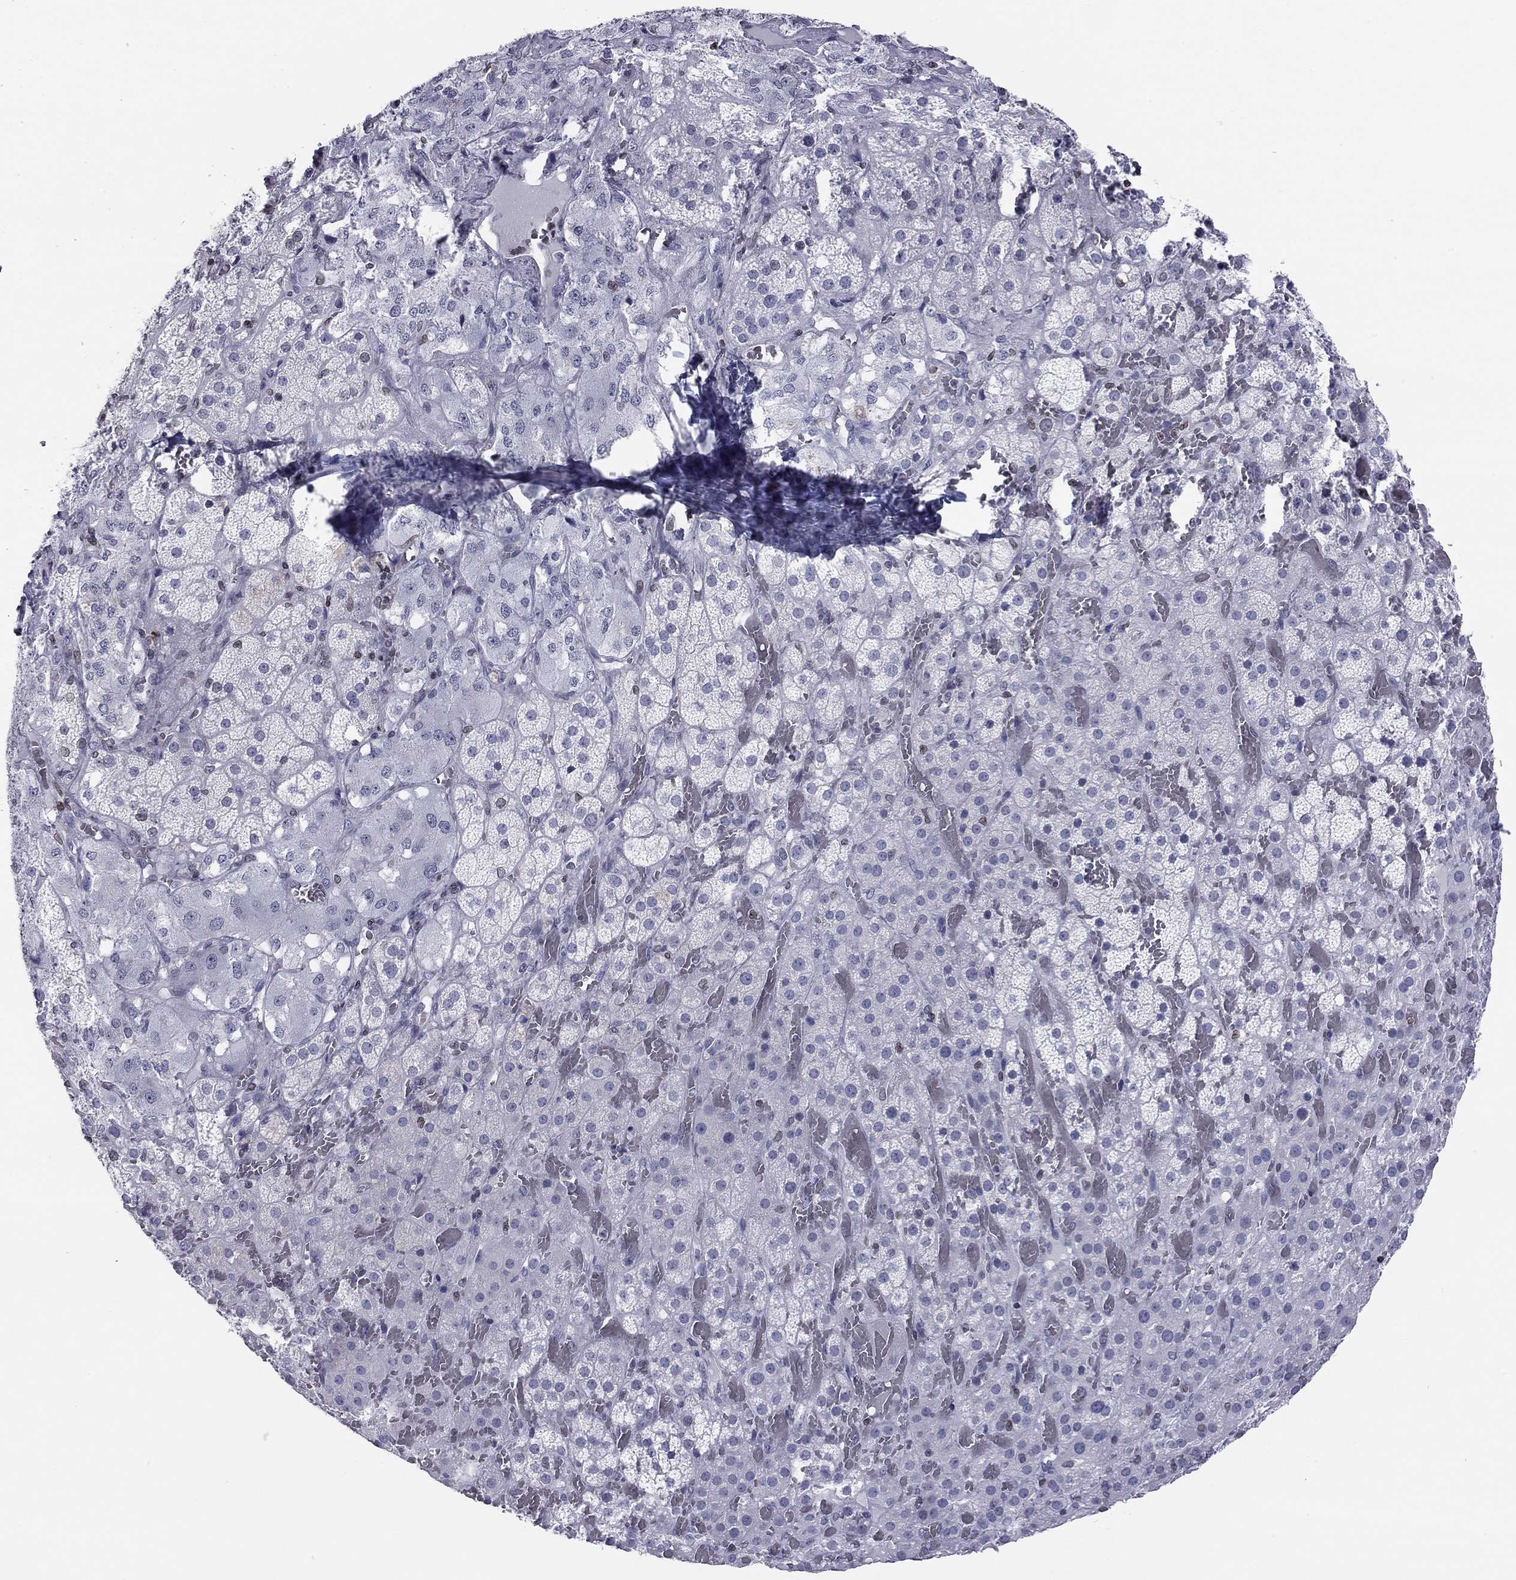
{"staining": {"intensity": "negative", "quantity": "none", "location": "none"}, "tissue": "adrenal gland", "cell_type": "Glandular cells", "image_type": "normal", "snomed": [{"axis": "morphology", "description": "Normal tissue, NOS"}, {"axis": "topography", "description": "Adrenal gland"}], "caption": "This is an immunohistochemistry micrograph of normal human adrenal gland. There is no expression in glandular cells.", "gene": "ESPL1", "patient": {"sex": "male", "age": 57}}